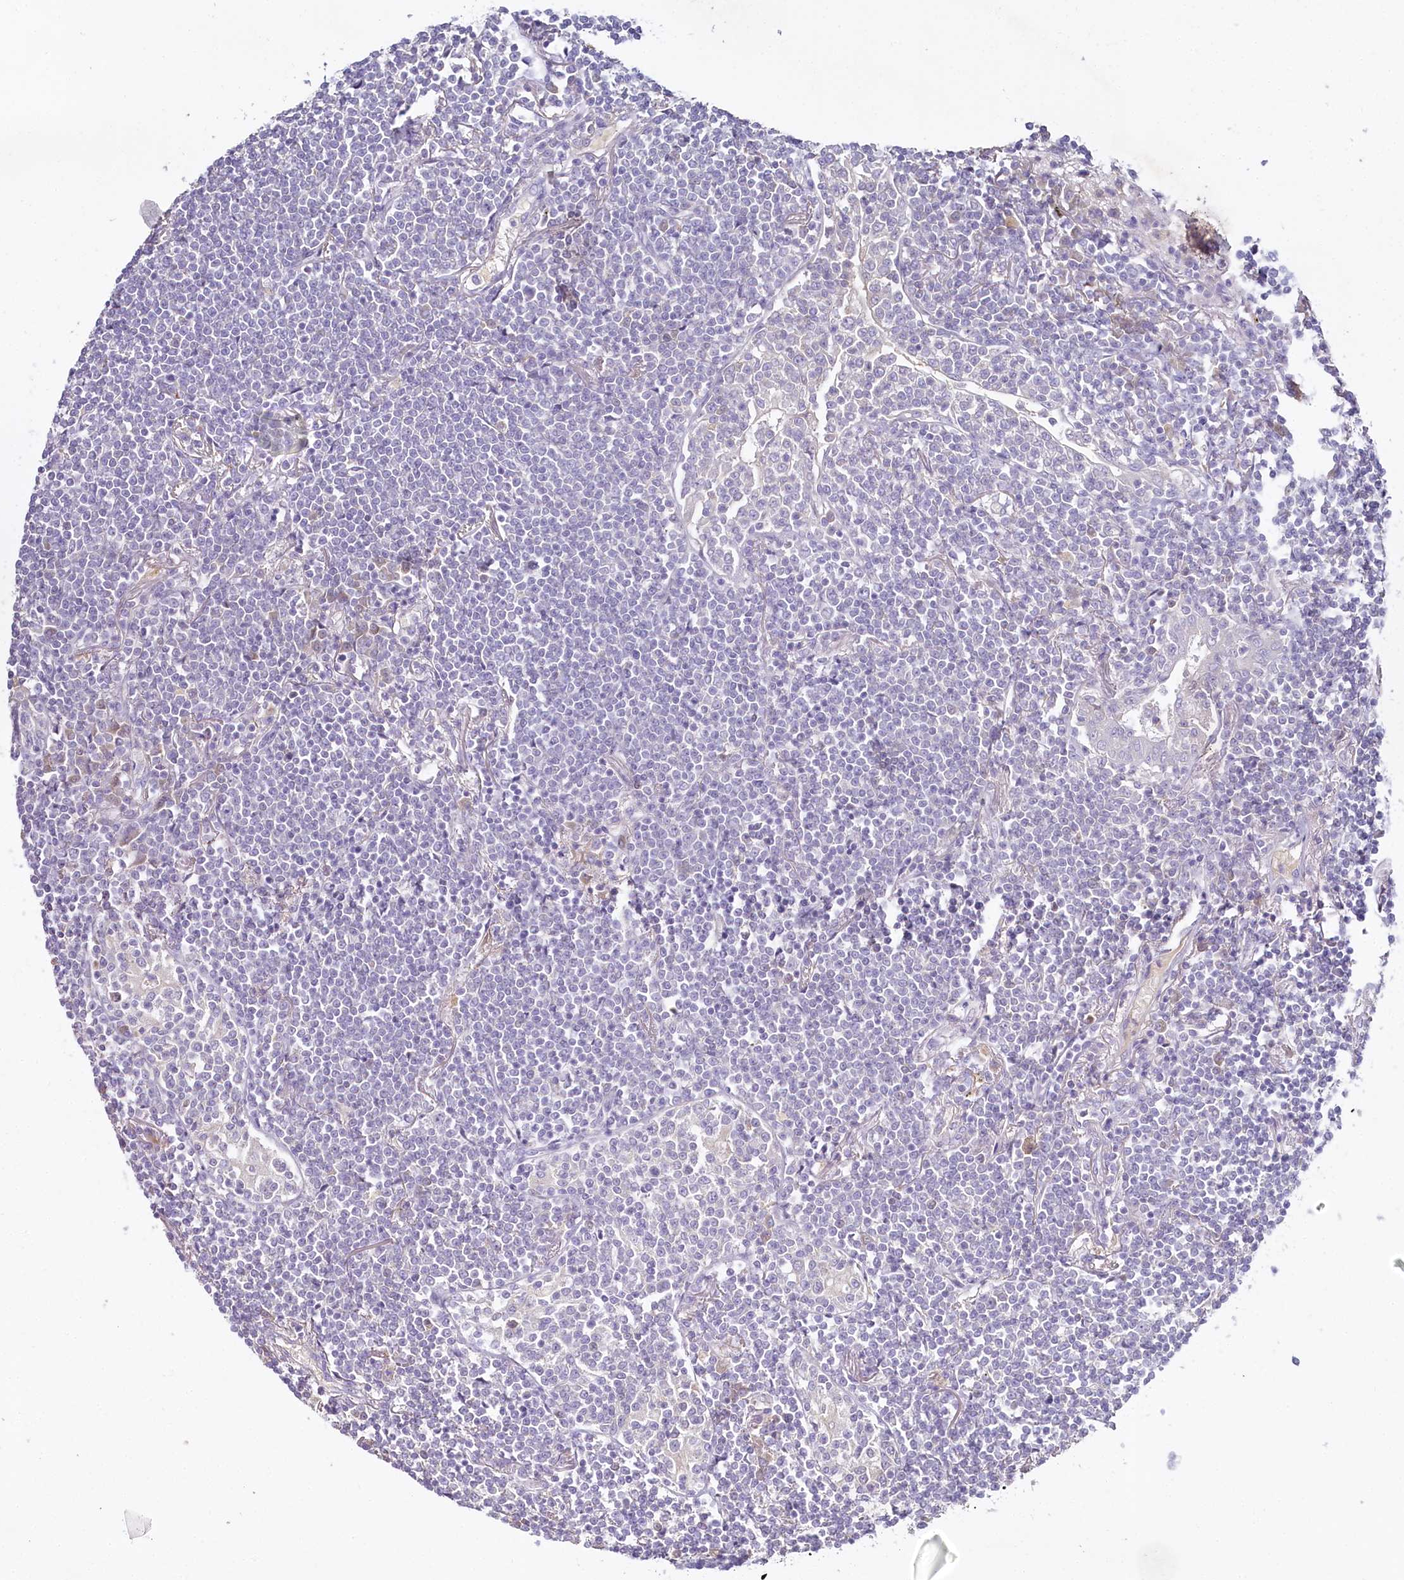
{"staining": {"intensity": "negative", "quantity": "none", "location": "none"}, "tissue": "lymphoma", "cell_type": "Tumor cells", "image_type": "cancer", "snomed": [{"axis": "morphology", "description": "Malignant lymphoma, non-Hodgkin's type, Low grade"}, {"axis": "topography", "description": "Lung"}], "caption": "A high-resolution micrograph shows immunohistochemistry staining of low-grade malignant lymphoma, non-Hodgkin's type, which exhibits no significant expression in tumor cells.", "gene": "HPD", "patient": {"sex": "female", "age": 71}}